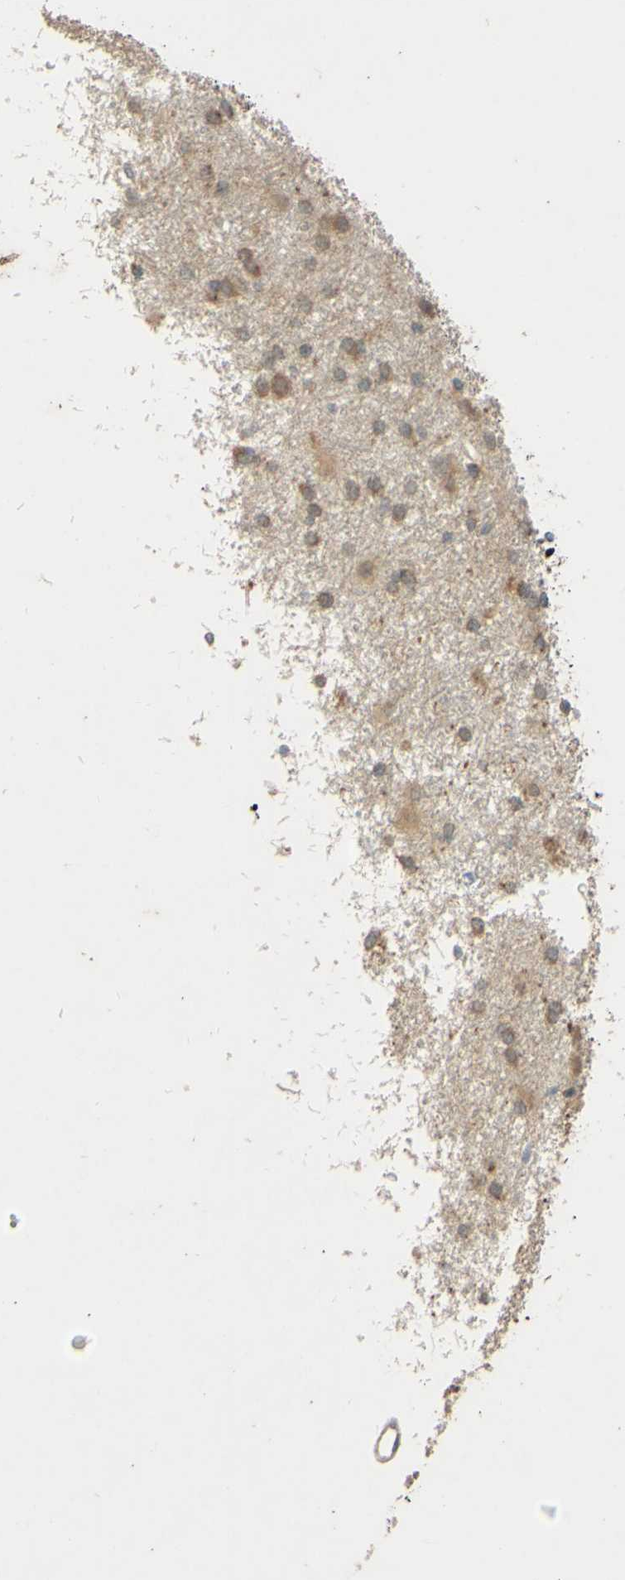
{"staining": {"intensity": "weak", "quantity": ">75%", "location": "cytoplasmic/membranous"}, "tissue": "glioma", "cell_type": "Tumor cells", "image_type": "cancer", "snomed": [{"axis": "morphology", "description": "Glioma, malignant, High grade"}, {"axis": "topography", "description": "Brain"}], "caption": "IHC staining of glioma, which reveals low levels of weak cytoplasmic/membranous positivity in about >75% of tumor cells indicating weak cytoplasmic/membranous protein expression. The staining was performed using DAB (3,3'-diaminobenzidine) (brown) for protein detection and nuclei were counterstained in hematoxylin (blue).", "gene": "GATA1", "patient": {"sex": "female", "age": 59}}